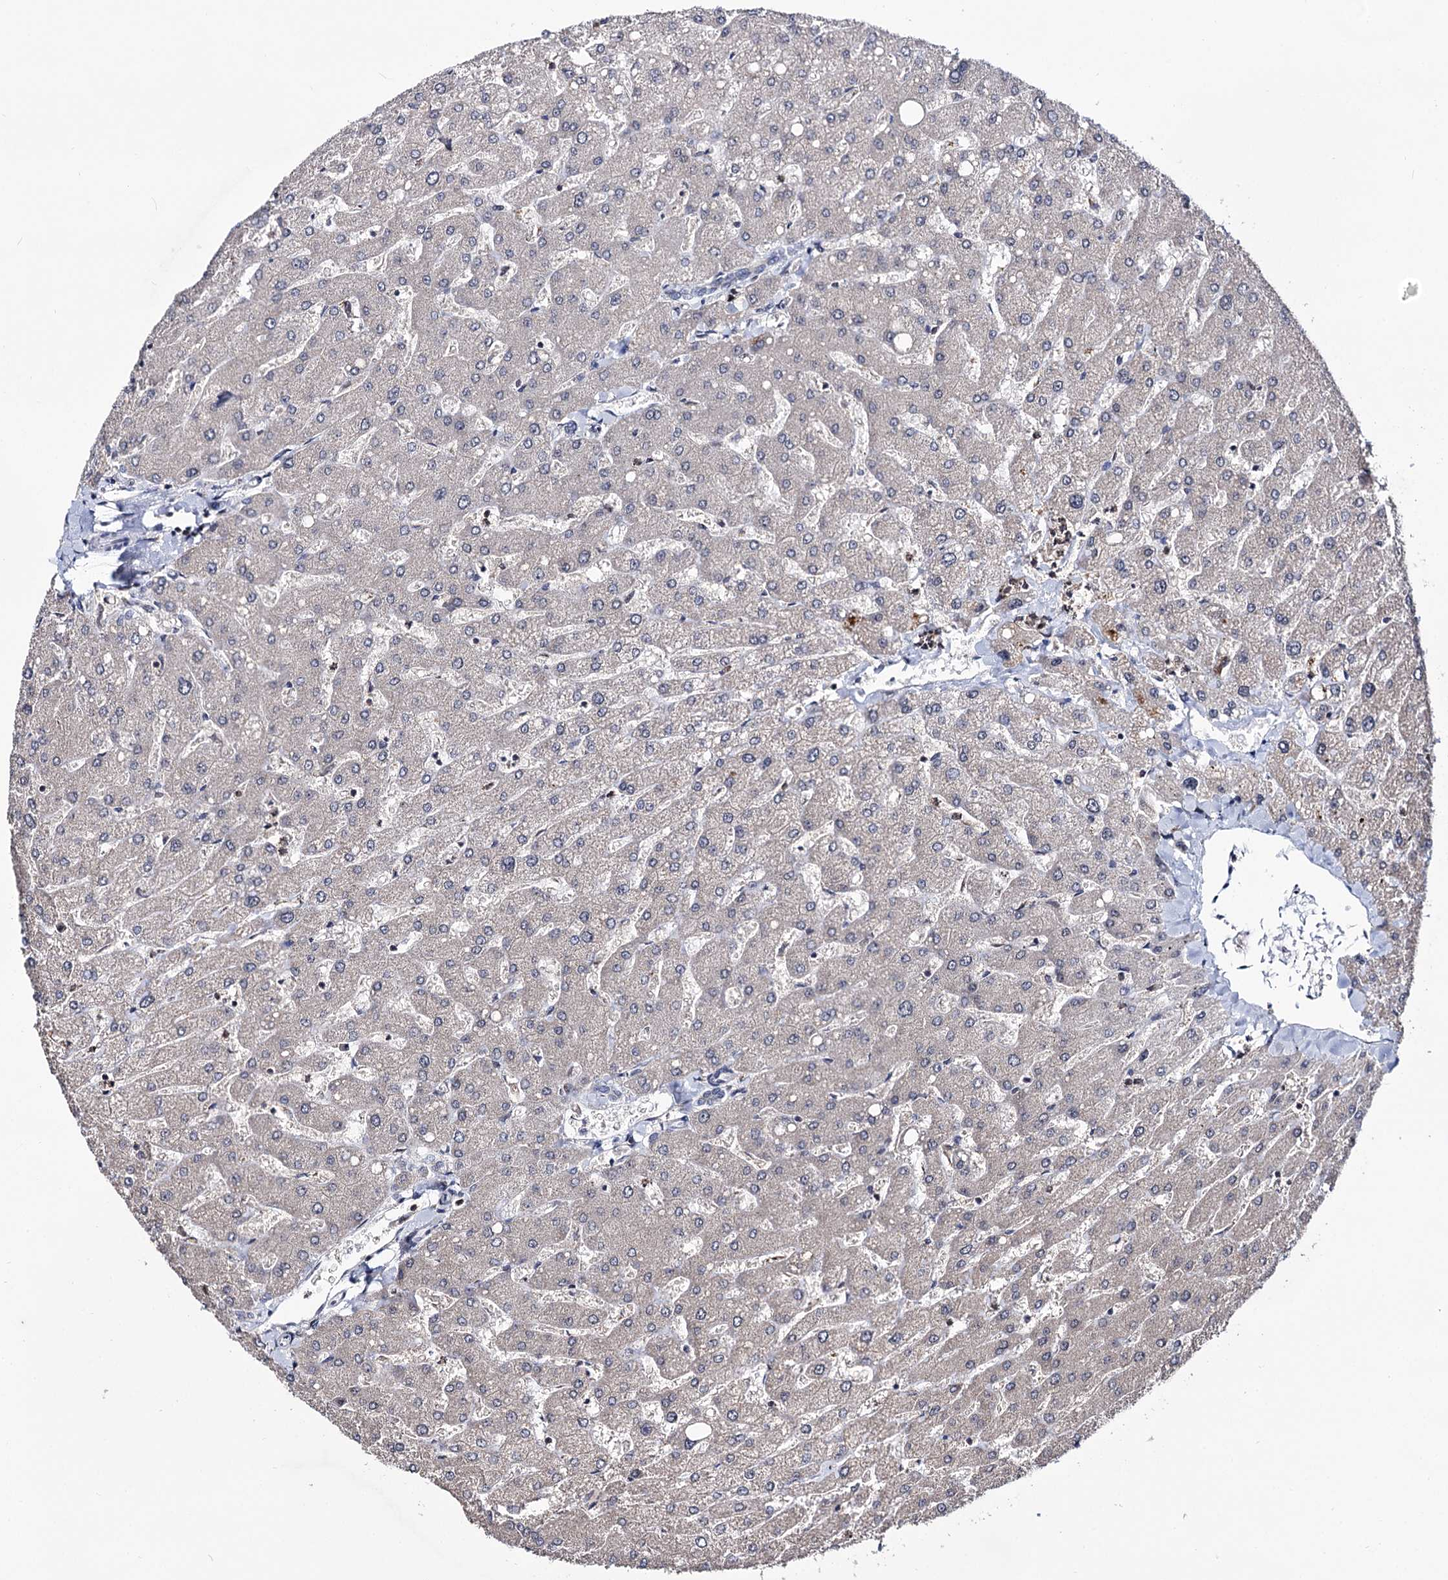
{"staining": {"intensity": "negative", "quantity": "none", "location": "none"}, "tissue": "liver", "cell_type": "Cholangiocytes", "image_type": "normal", "snomed": [{"axis": "morphology", "description": "Normal tissue, NOS"}, {"axis": "topography", "description": "Liver"}], "caption": "Unremarkable liver was stained to show a protein in brown. There is no significant positivity in cholangiocytes. (Stains: DAB (3,3'-diaminobenzidine) immunohistochemistry (IHC) with hematoxylin counter stain, Microscopy: brightfield microscopy at high magnification).", "gene": "SMCHD1", "patient": {"sex": "male", "age": 55}}